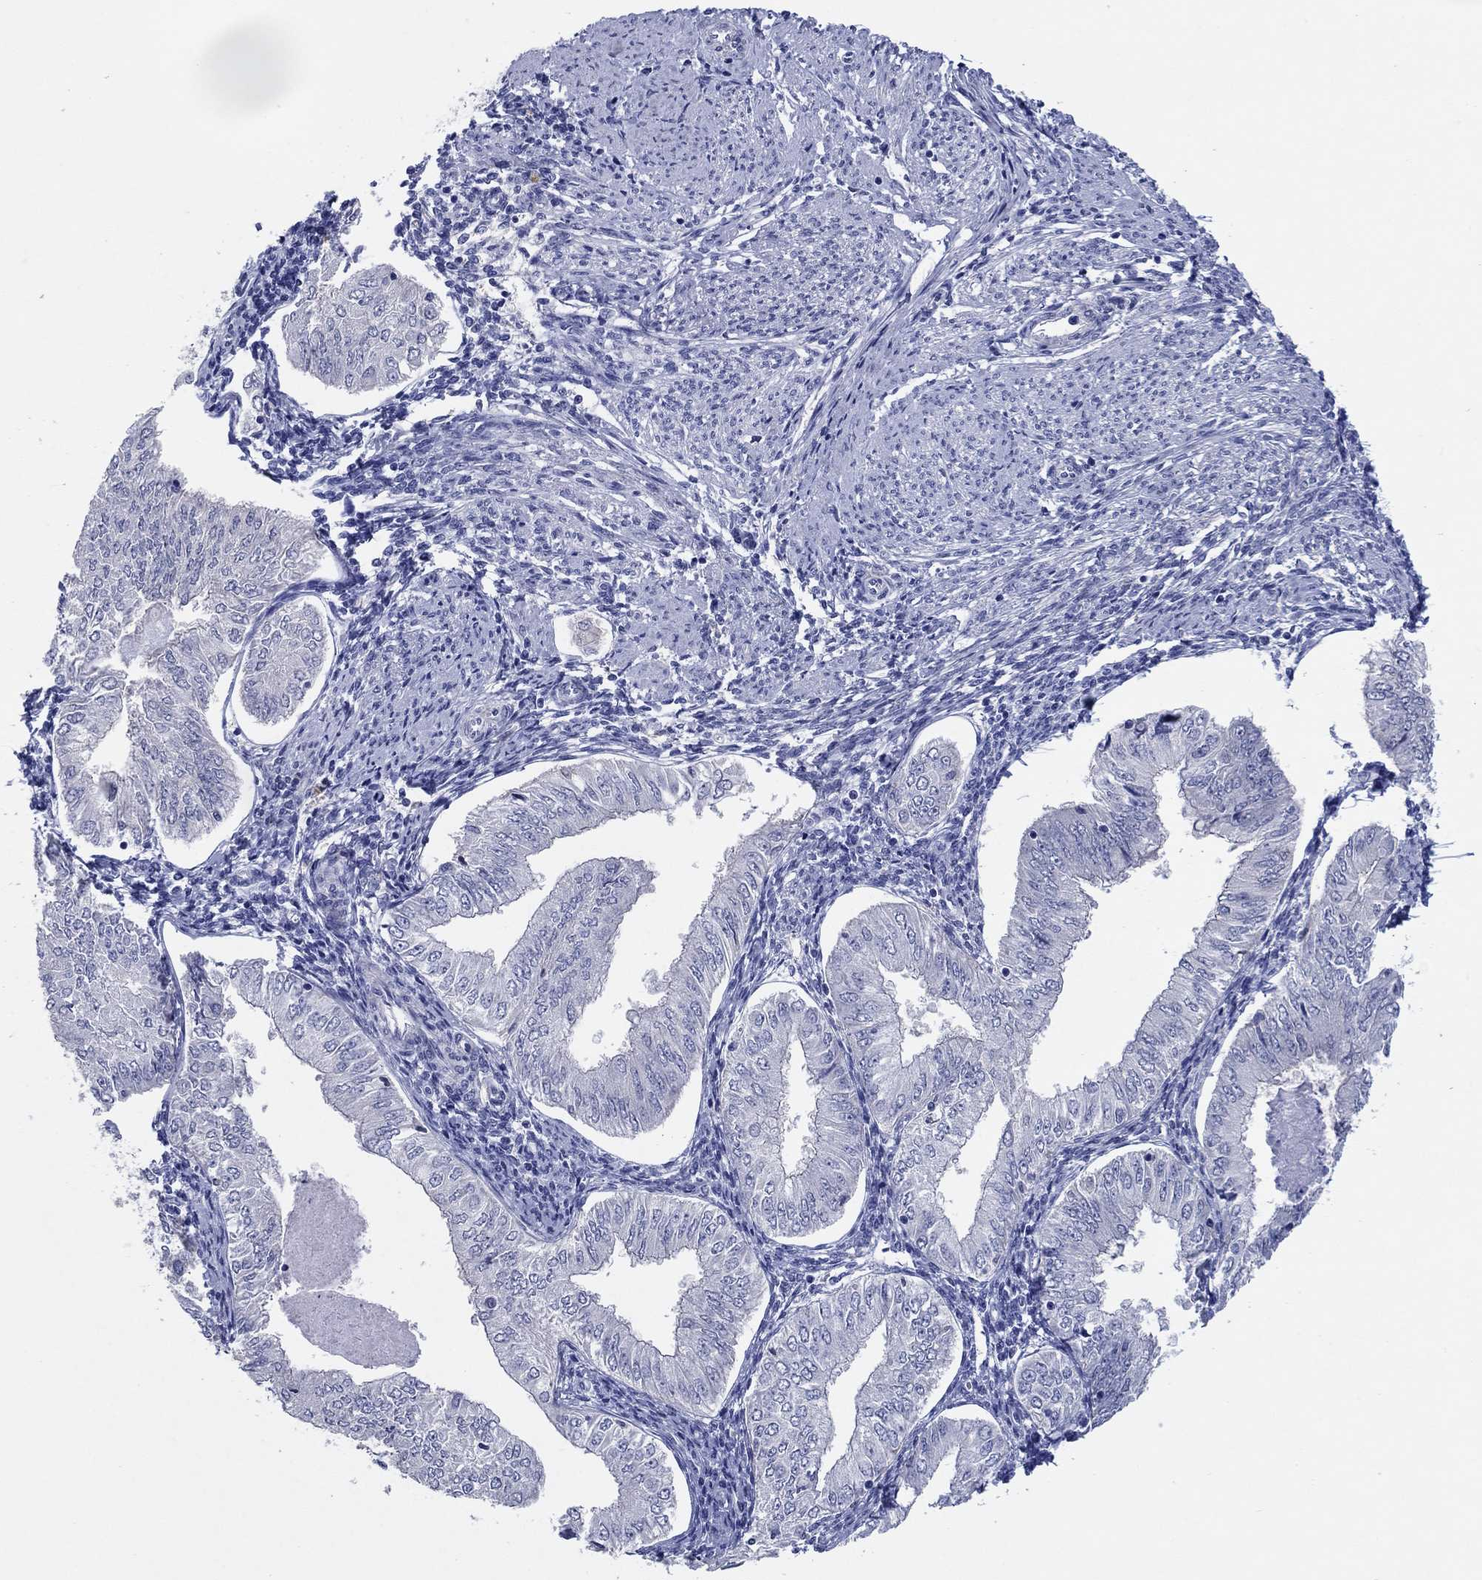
{"staining": {"intensity": "negative", "quantity": "none", "location": "none"}, "tissue": "endometrial cancer", "cell_type": "Tumor cells", "image_type": "cancer", "snomed": [{"axis": "morphology", "description": "Adenocarcinoma, NOS"}, {"axis": "topography", "description": "Endometrium"}], "caption": "A high-resolution photomicrograph shows immunohistochemistry staining of endometrial cancer (adenocarcinoma), which reveals no significant expression in tumor cells.", "gene": "HDC", "patient": {"sex": "female", "age": 53}}